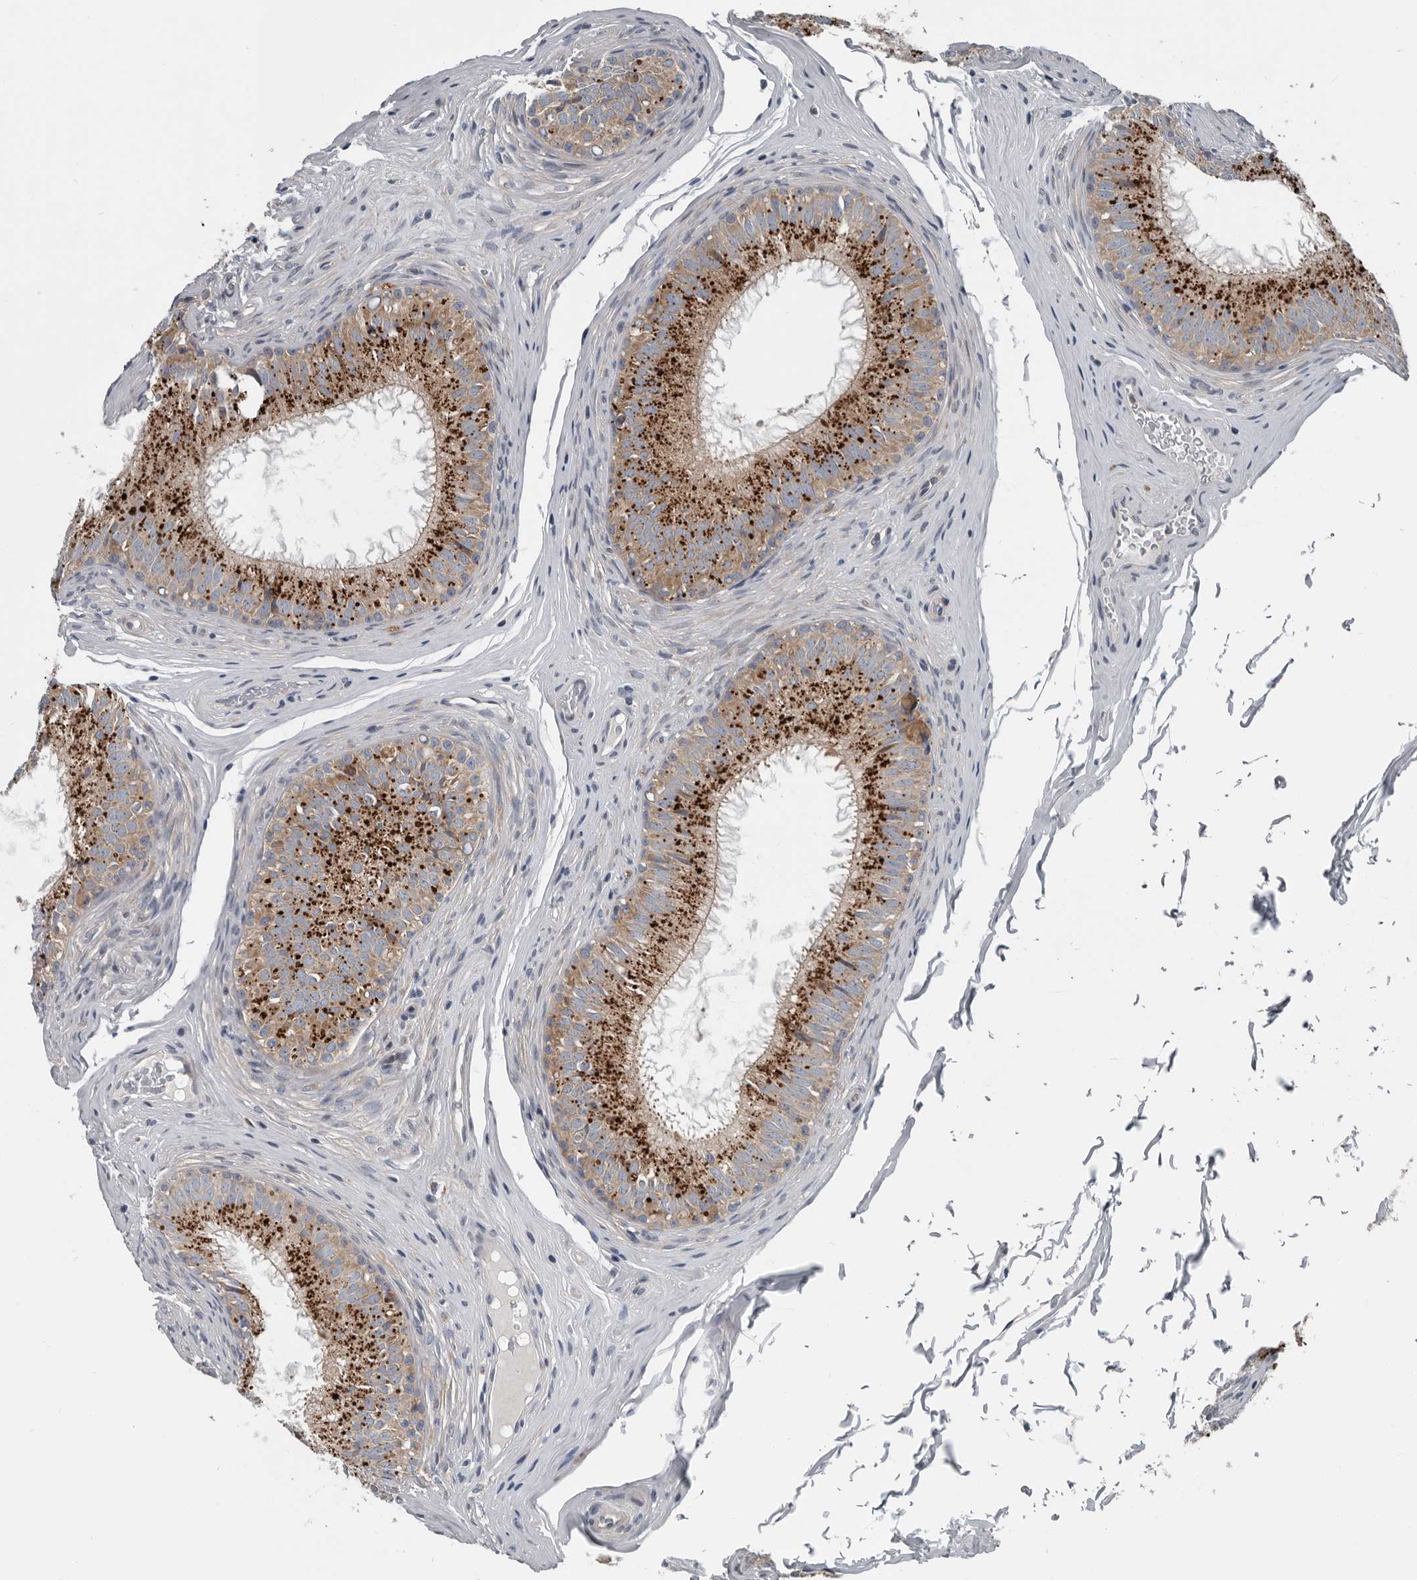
{"staining": {"intensity": "strong", "quantity": ">75%", "location": "cytoplasmic/membranous"}, "tissue": "epididymis", "cell_type": "Glandular cells", "image_type": "normal", "snomed": [{"axis": "morphology", "description": "Normal tissue, NOS"}, {"axis": "topography", "description": "Epididymis"}], "caption": "Protein staining reveals strong cytoplasmic/membranous staining in about >75% of glandular cells in benign epididymis.", "gene": "TMEM199", "patient": {"sex": "male", "age": 32}}